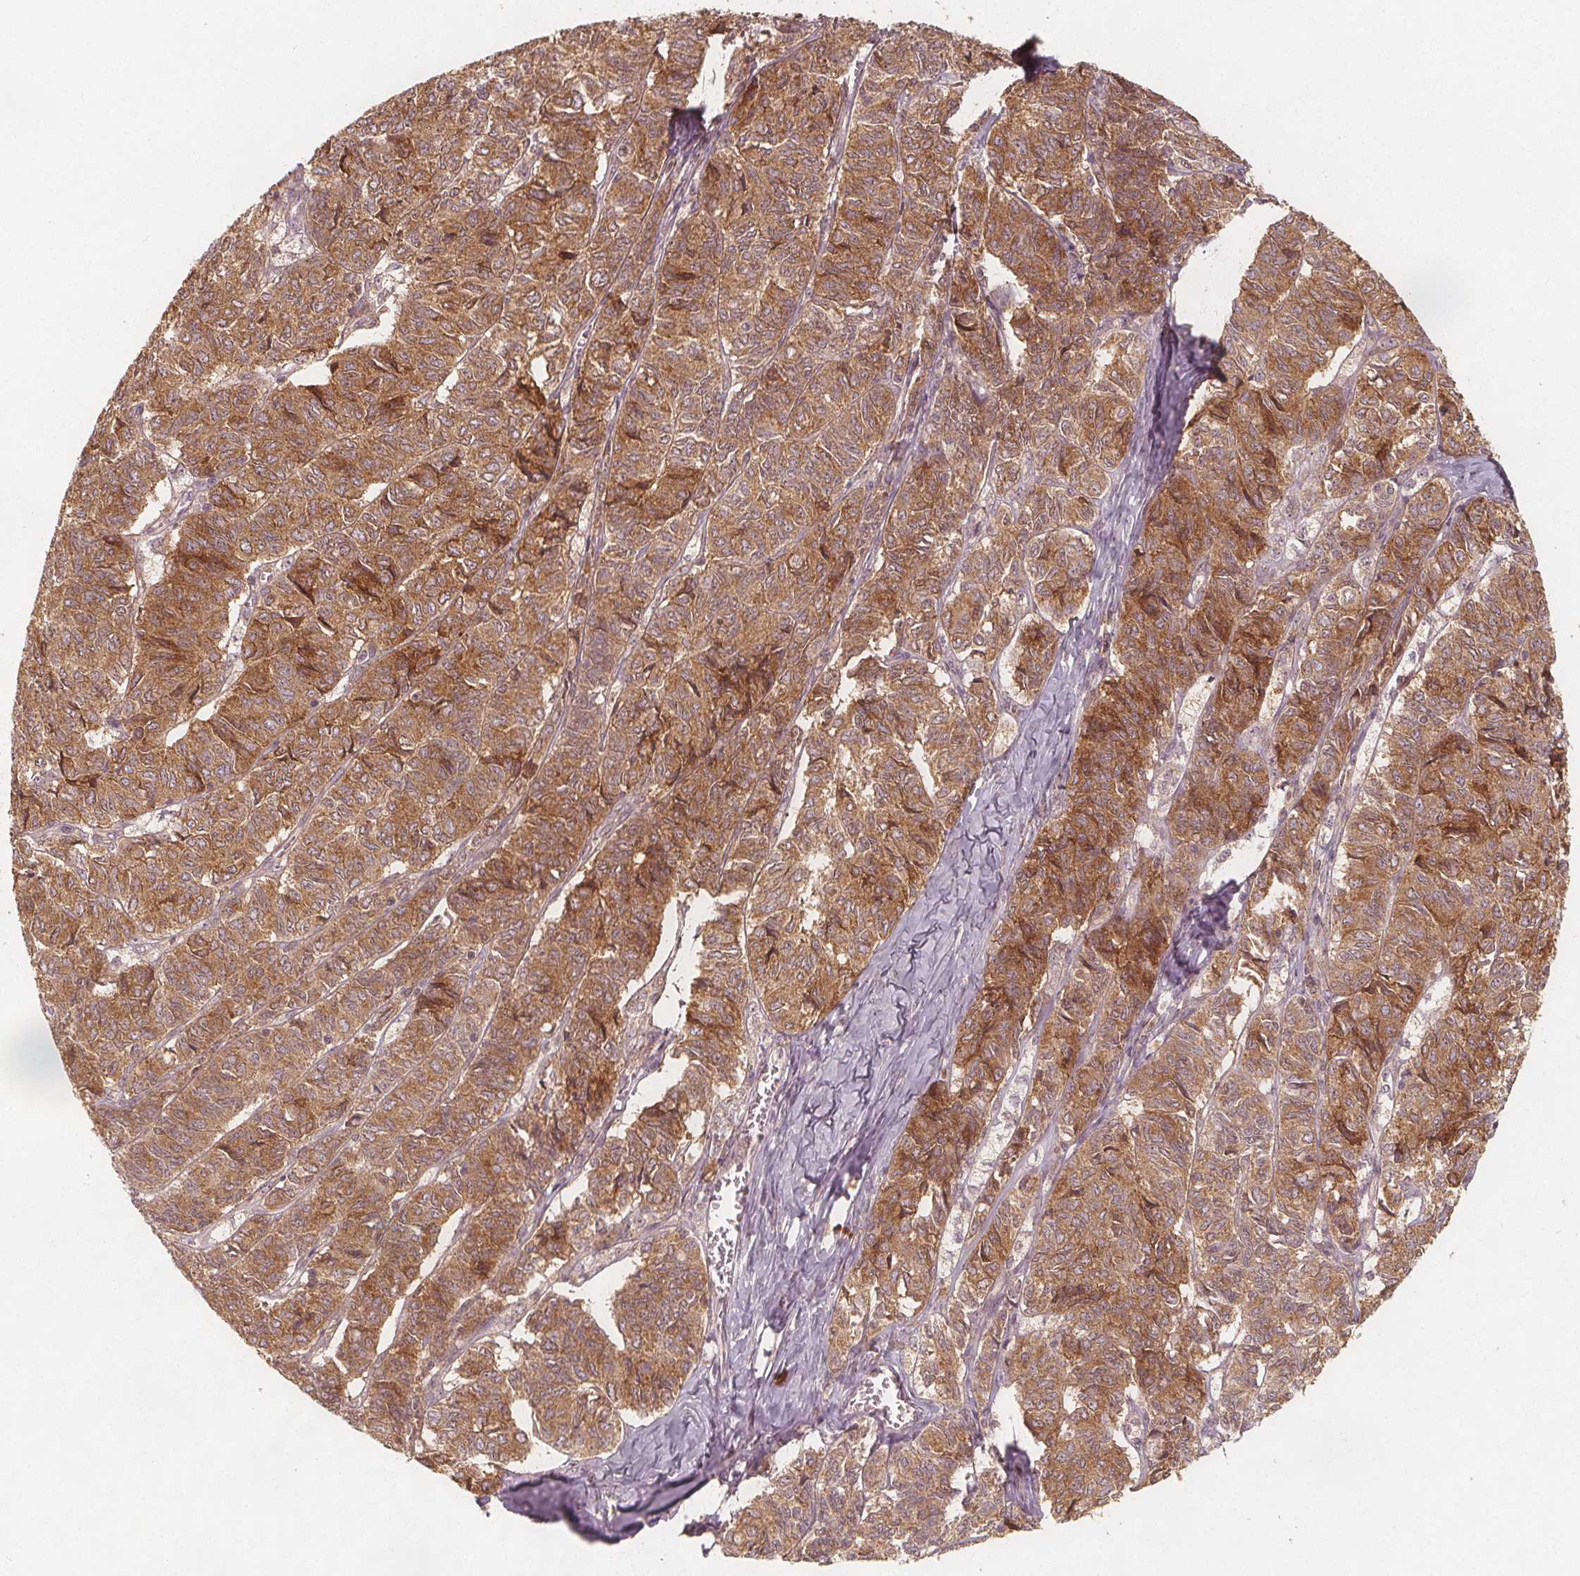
{"staining": {"intensity": "moderate", "quantity": ">75%", "location": "cytoplasmic/membranous"}, "tissue": "ovarian cancer", "cell_type": "Tumor cells", "image_type": "cancer", "snomed": [{"axis": "morphology", "description": "Carcinoma, endometroid"}, {"axis": "topography", "description": "Ovary"}], "caption": "Brown immunohistochemical staining in ovarian endometroid carcinoma exhibits moderate cytoplasmic/membranous staining in approximately >75% of tumor cells.", "gene": "NCSTN", "patient": {"sex": "female", "age": 80}}